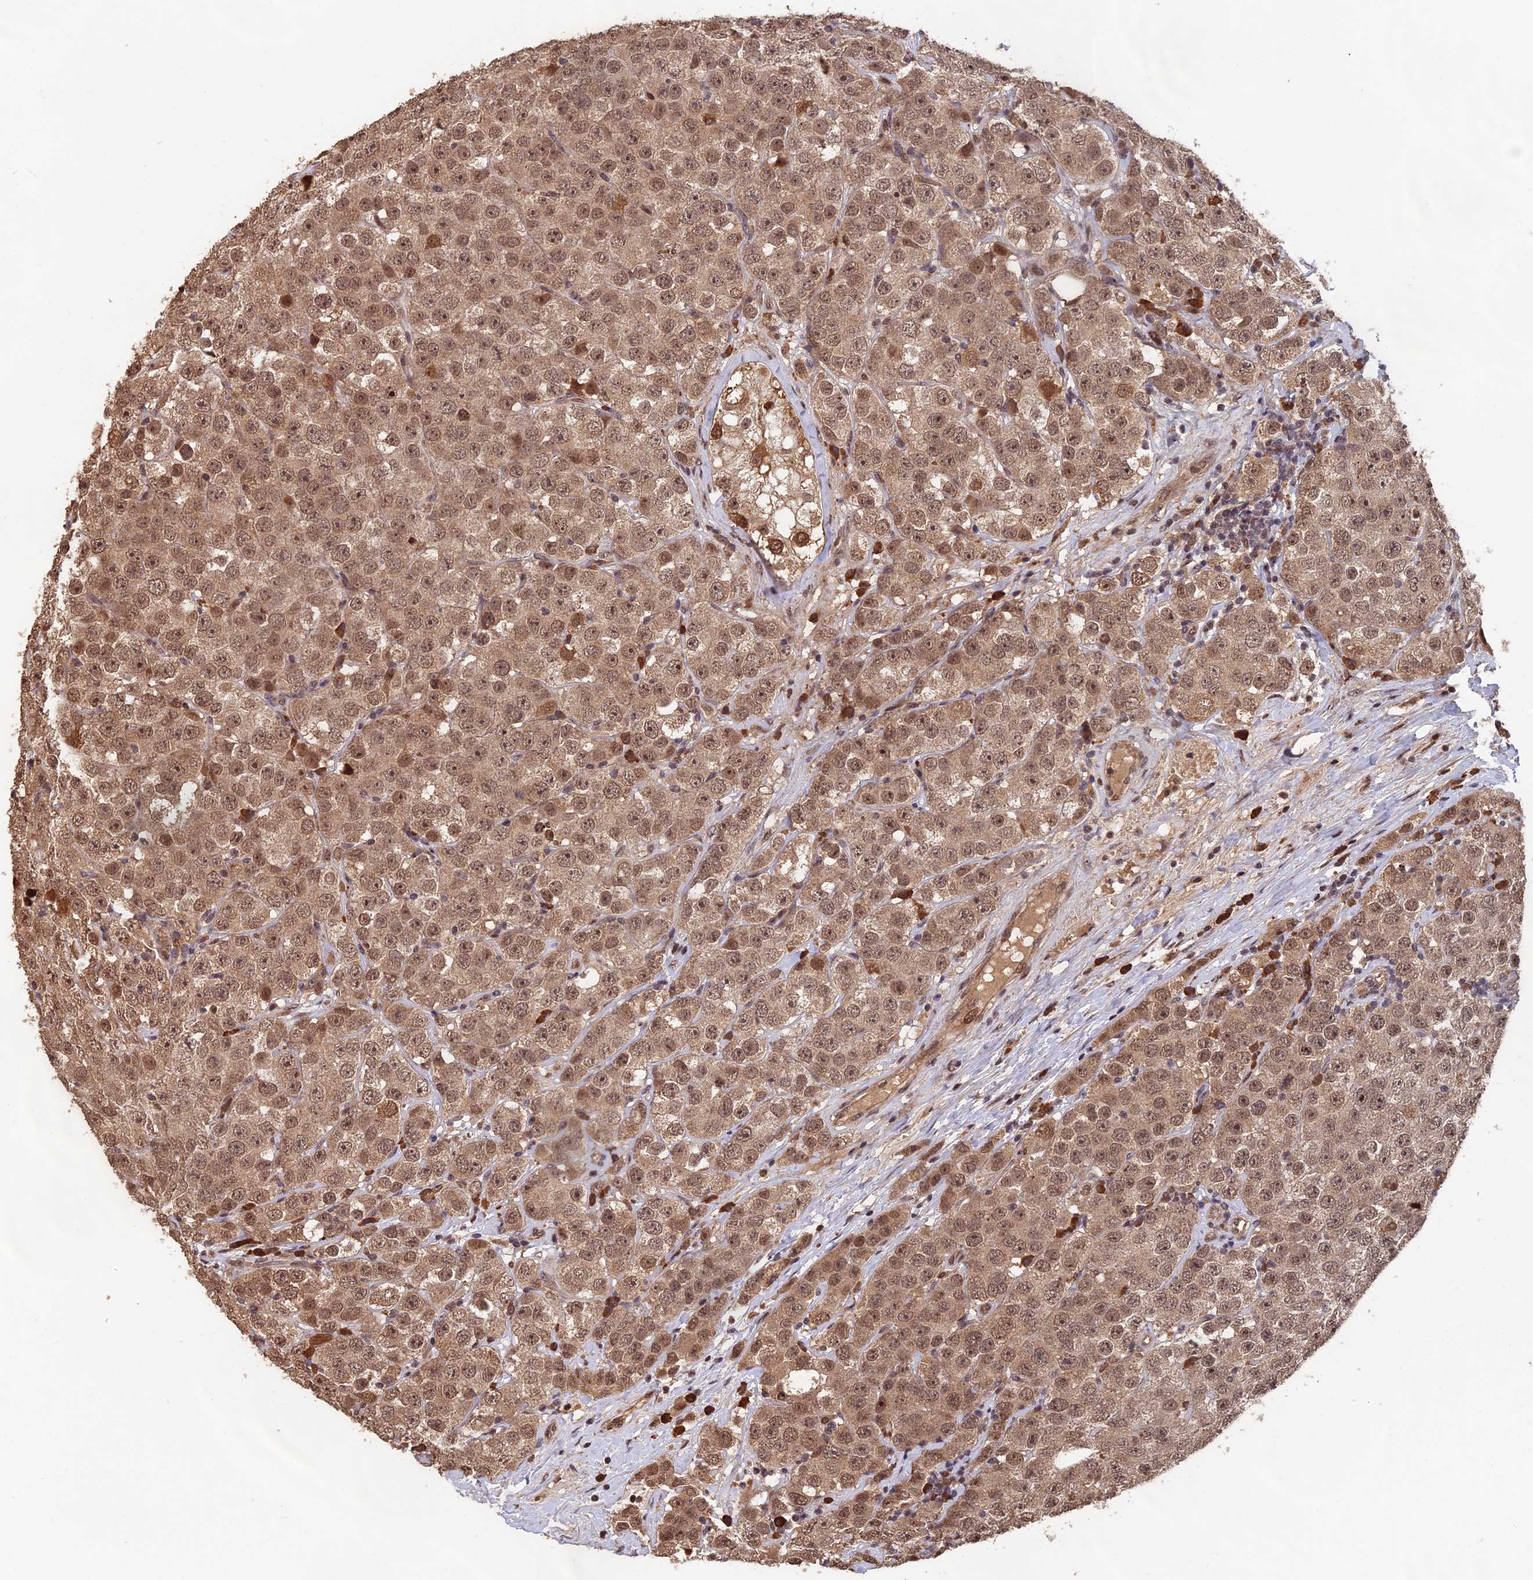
{"staining": {"intensity": "moderate", "quantity": ">75%", "location": "cytoplasmic/membranous,nuclear"}, "tissue": "testis cancer", "cell_type": "Tumor cells", "image_type": "cancer", "snomed": [{"axis": "morphology", "description": "Seminoma, NOS"}, {"axis": "topography", "description": "Testis"}], "caption": "Immunohistochemical staining of testis cancer reveals medium levels of moderate cytoplasmic/membranous and nuclear positivity in approximately >75% of tumor cells. The staining was performed using DAB to visualize the protein expression in brown, while the nuclei were stained in blue with hematoxylin (Magnification: 20x).", "gene": "OSBPL1A", "patient": {"sex": "male", "age": 28}}